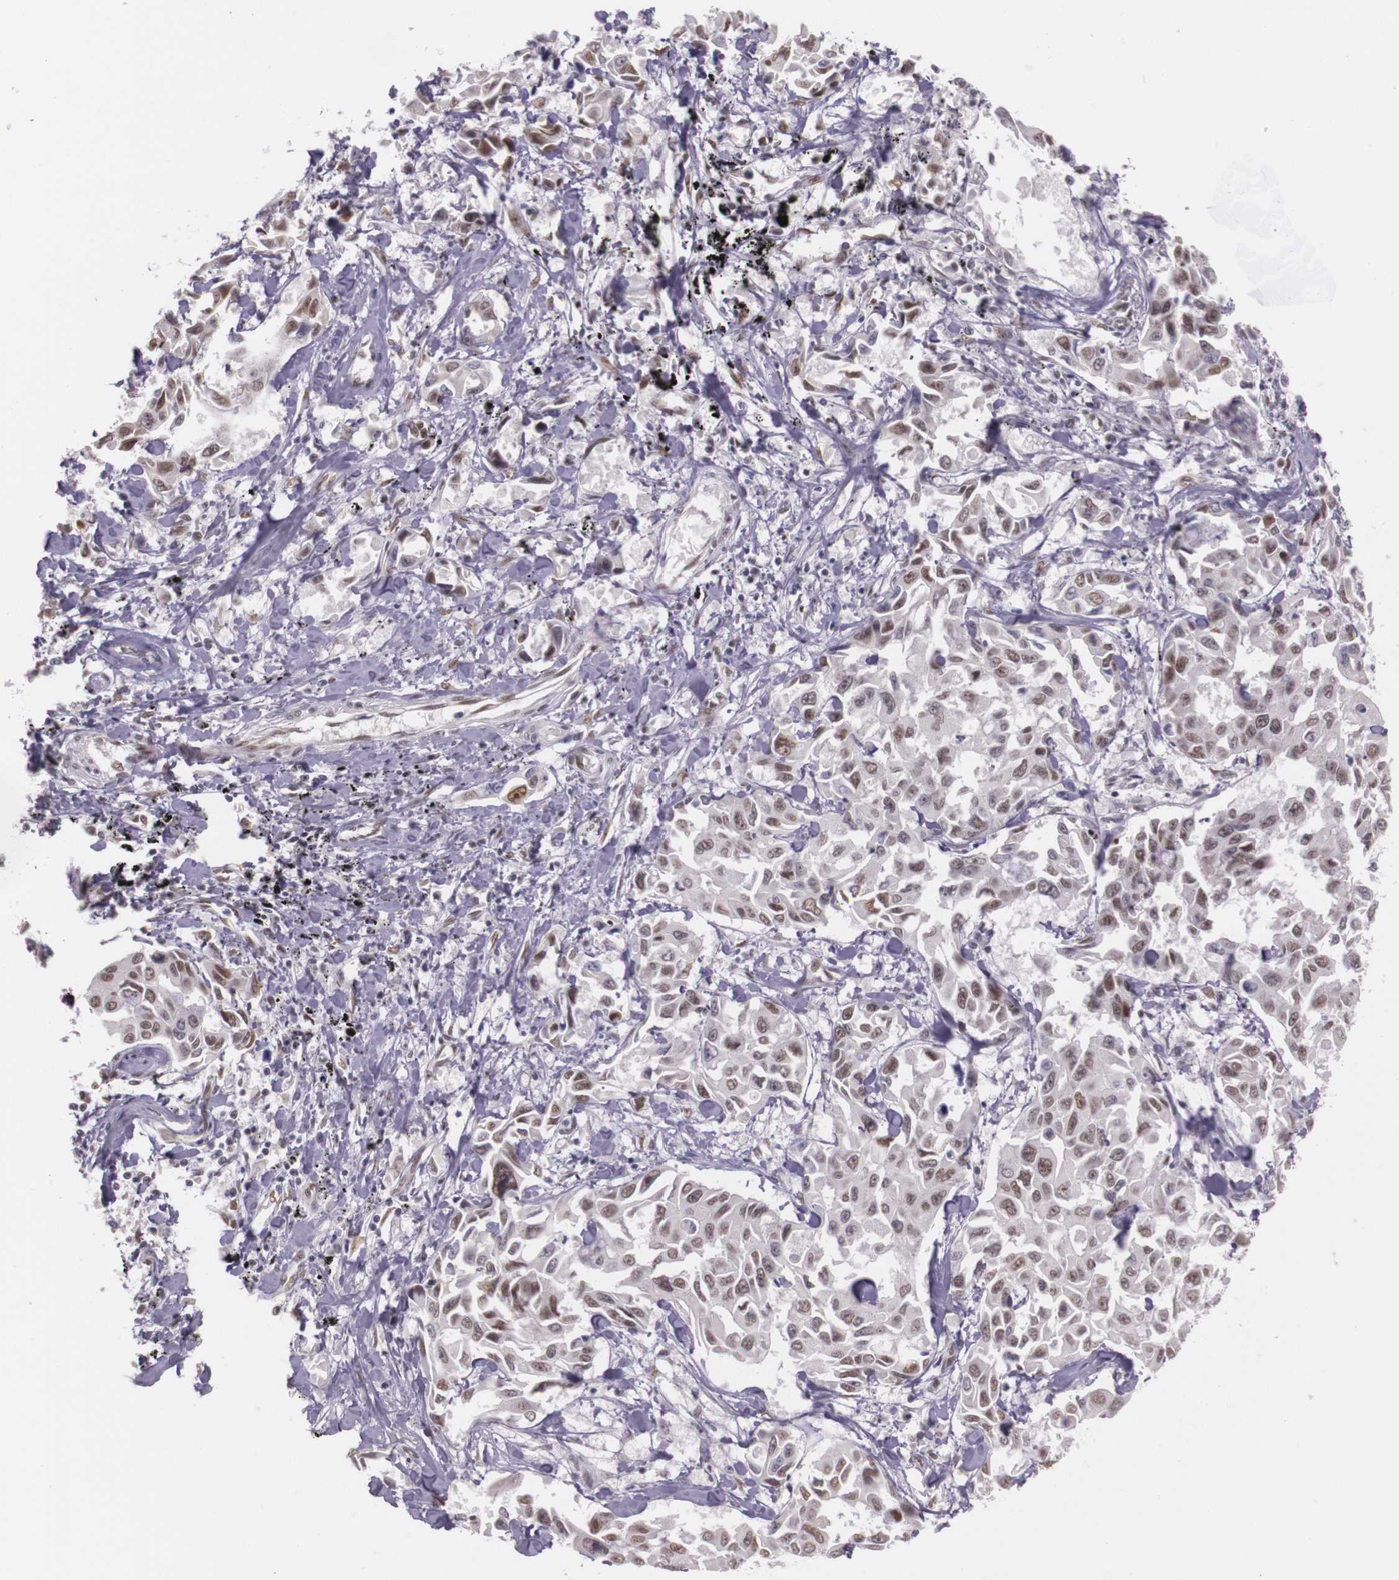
{"staining": {"intensity": "moderate", "quantity": ">75%", "location": "nuclear"}, "tissue": "lung cancer", "cell_type": "Tumor cells", "image_type": "cancer", "snomed": [{"axis": "morphology", "description": "Adenocarcinoma, NOS"}, {"axis": "topography", "description": "Lung"}], "caption": "Human lung cancer (adenocarcinoma) stained with a brown dye reveals moderate nuclear positive staining in approximately >75% of tumor cells.", "gene": "WDR13", "patient": {"sex": "male", "age": 64}}